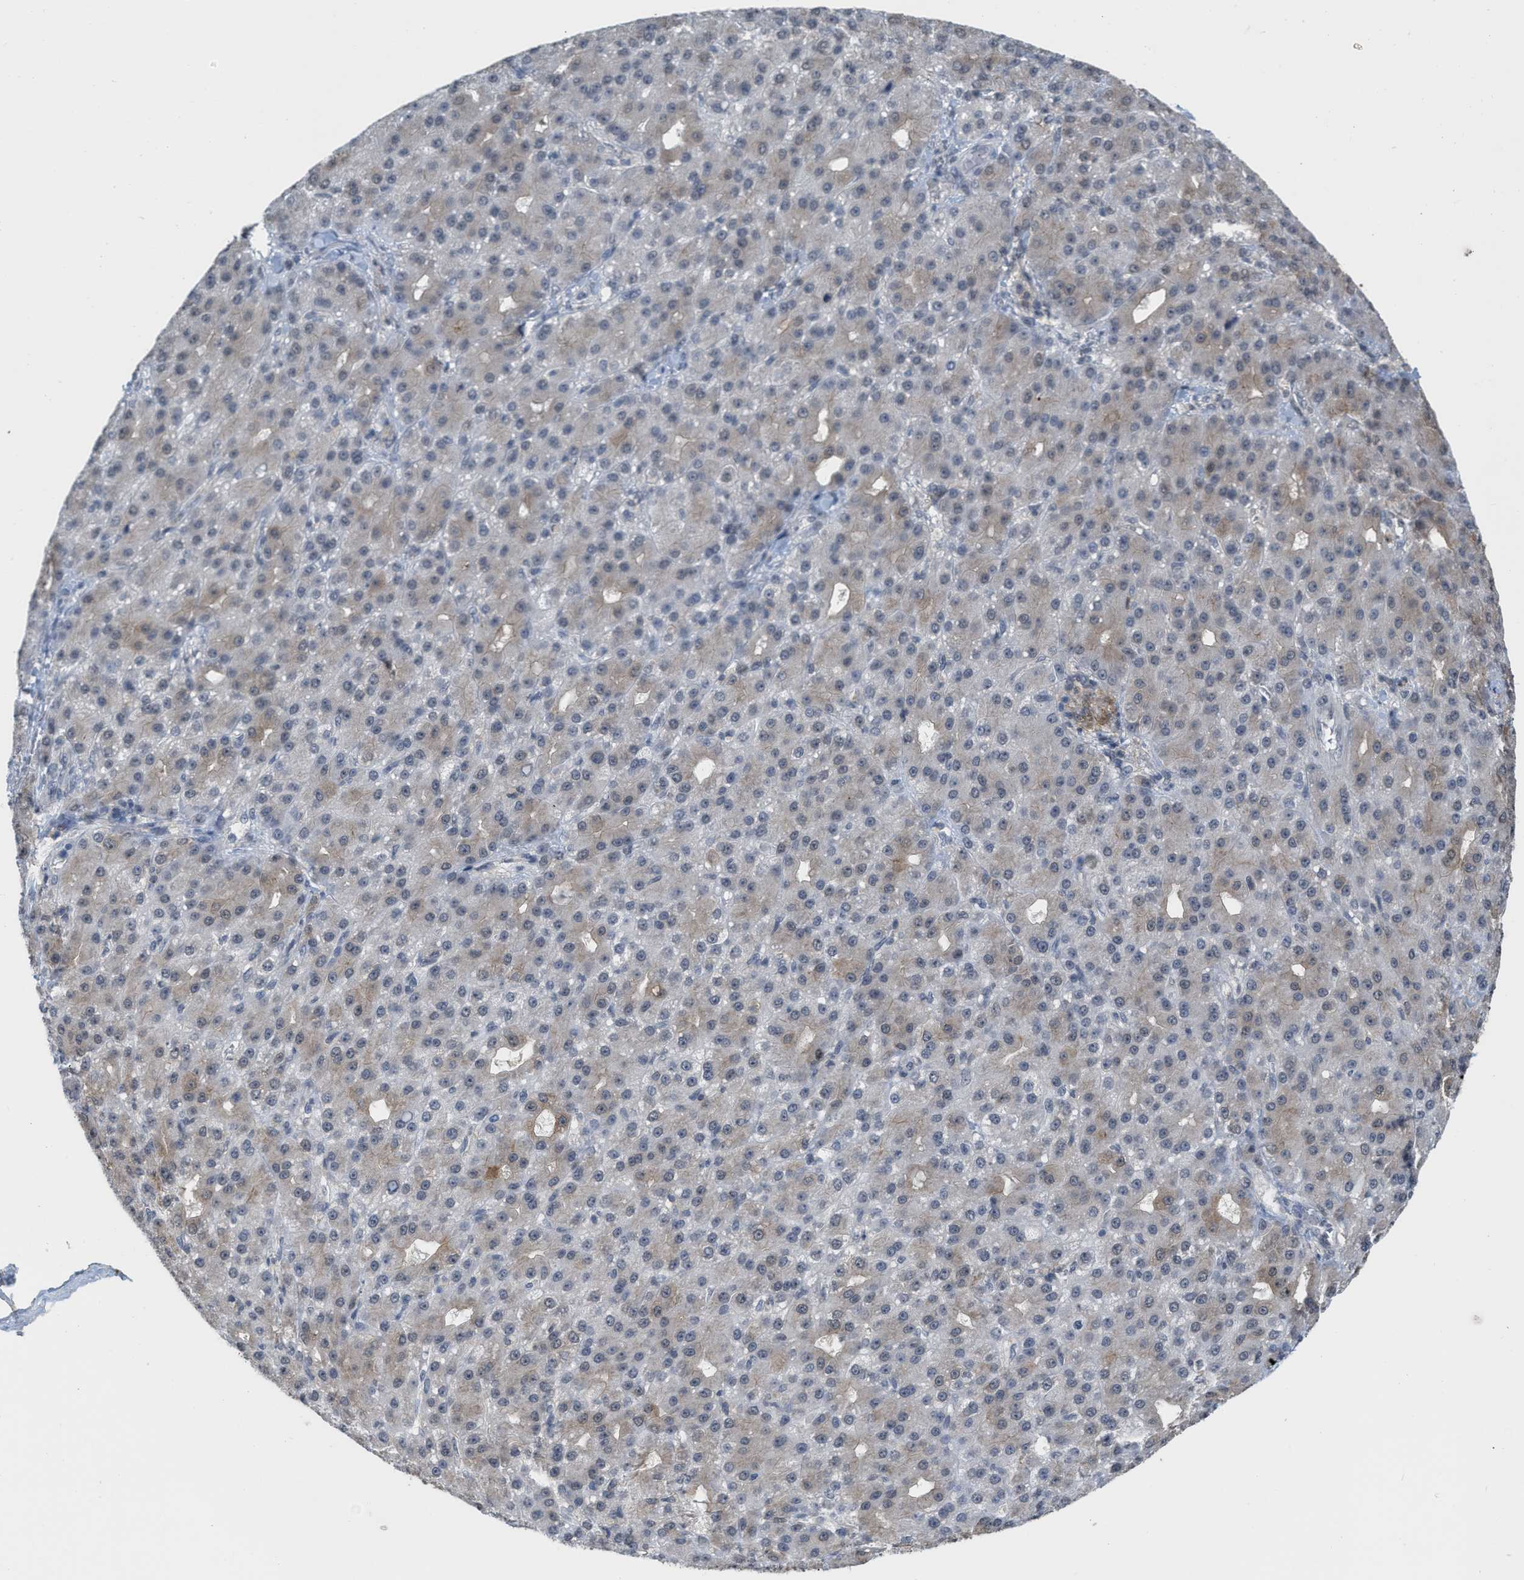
{"staining": {"intensity": "weak", "quantity": ">75%", "location": "cytoplasmic/membranous"}, "tissue": "liver cancer", "cell_type": "Tumor cells", "image_type": "cancer", "snomed": [{"axis": "morphology", "description": "Carcinoma, Hepatocellular, NOS"}, {"axis": "topography", "description": "Liver"}], "caption": "A micrograph showing weak cytoplasmic/membranous positivity in about >75% of tumor cells in hepatocellular carcinoma (liver), as visualized by brown immunohistochemical staining.", "gene": "BAIAP2L1", "patient": {"sex": "male", "age": 67}}